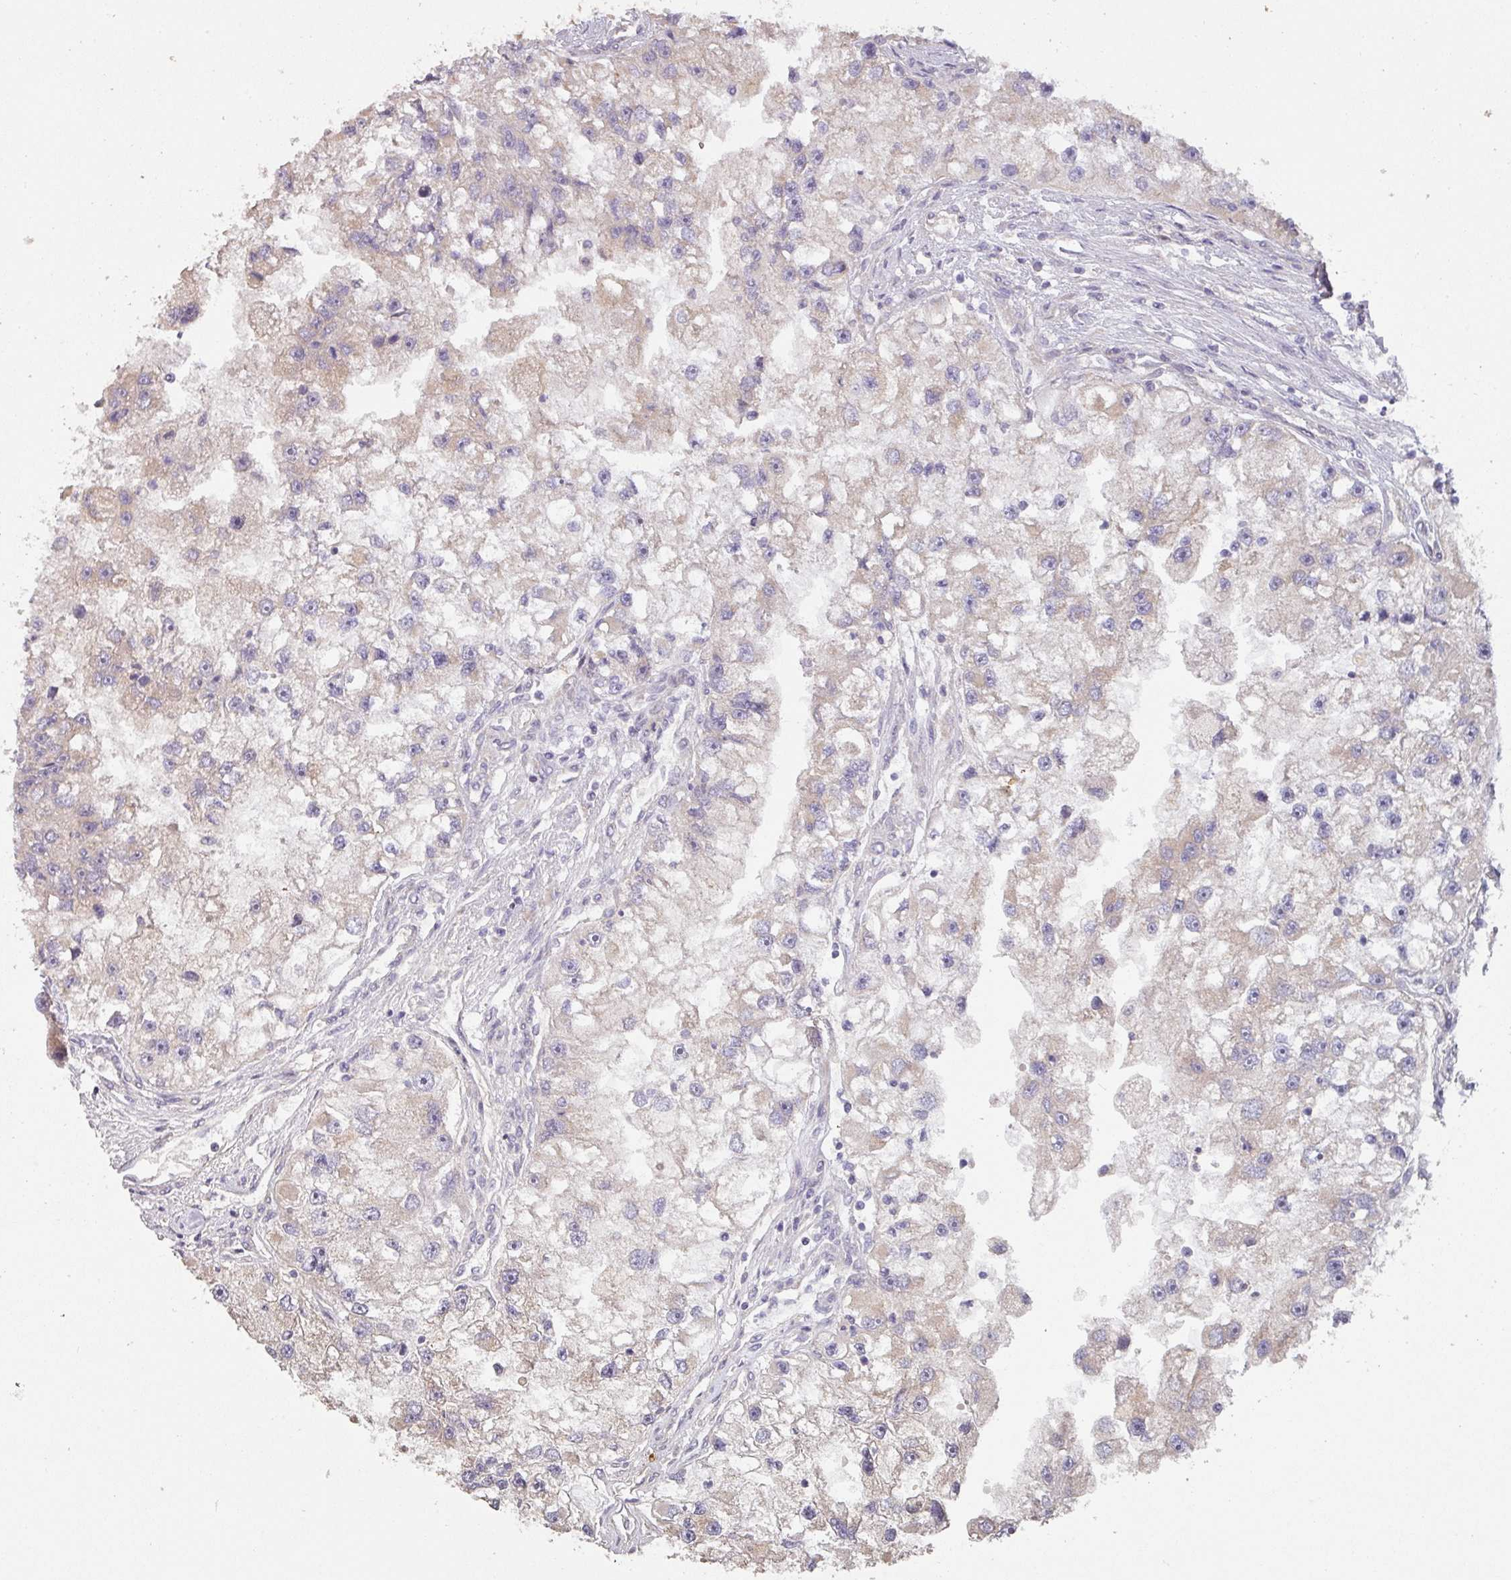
{"staining": {"intensity": "negative", "quantity": "none", "location": "none"}, "tissue": "renal cancer", "cell_type": "Tumor cells", "image_type": "cancer", "snomed": [{"axis": "morphology", "description": "Adenocarcinoma, NOS"}, {"axis": "topography", "description": "Kidney"}], "caption": "Tumor cells show no significant expression in renal adenocarcinoma. Nuclei are stained in blue.", "gene": "PCDH1", "patient": {"sex": "male", "age": 63}}